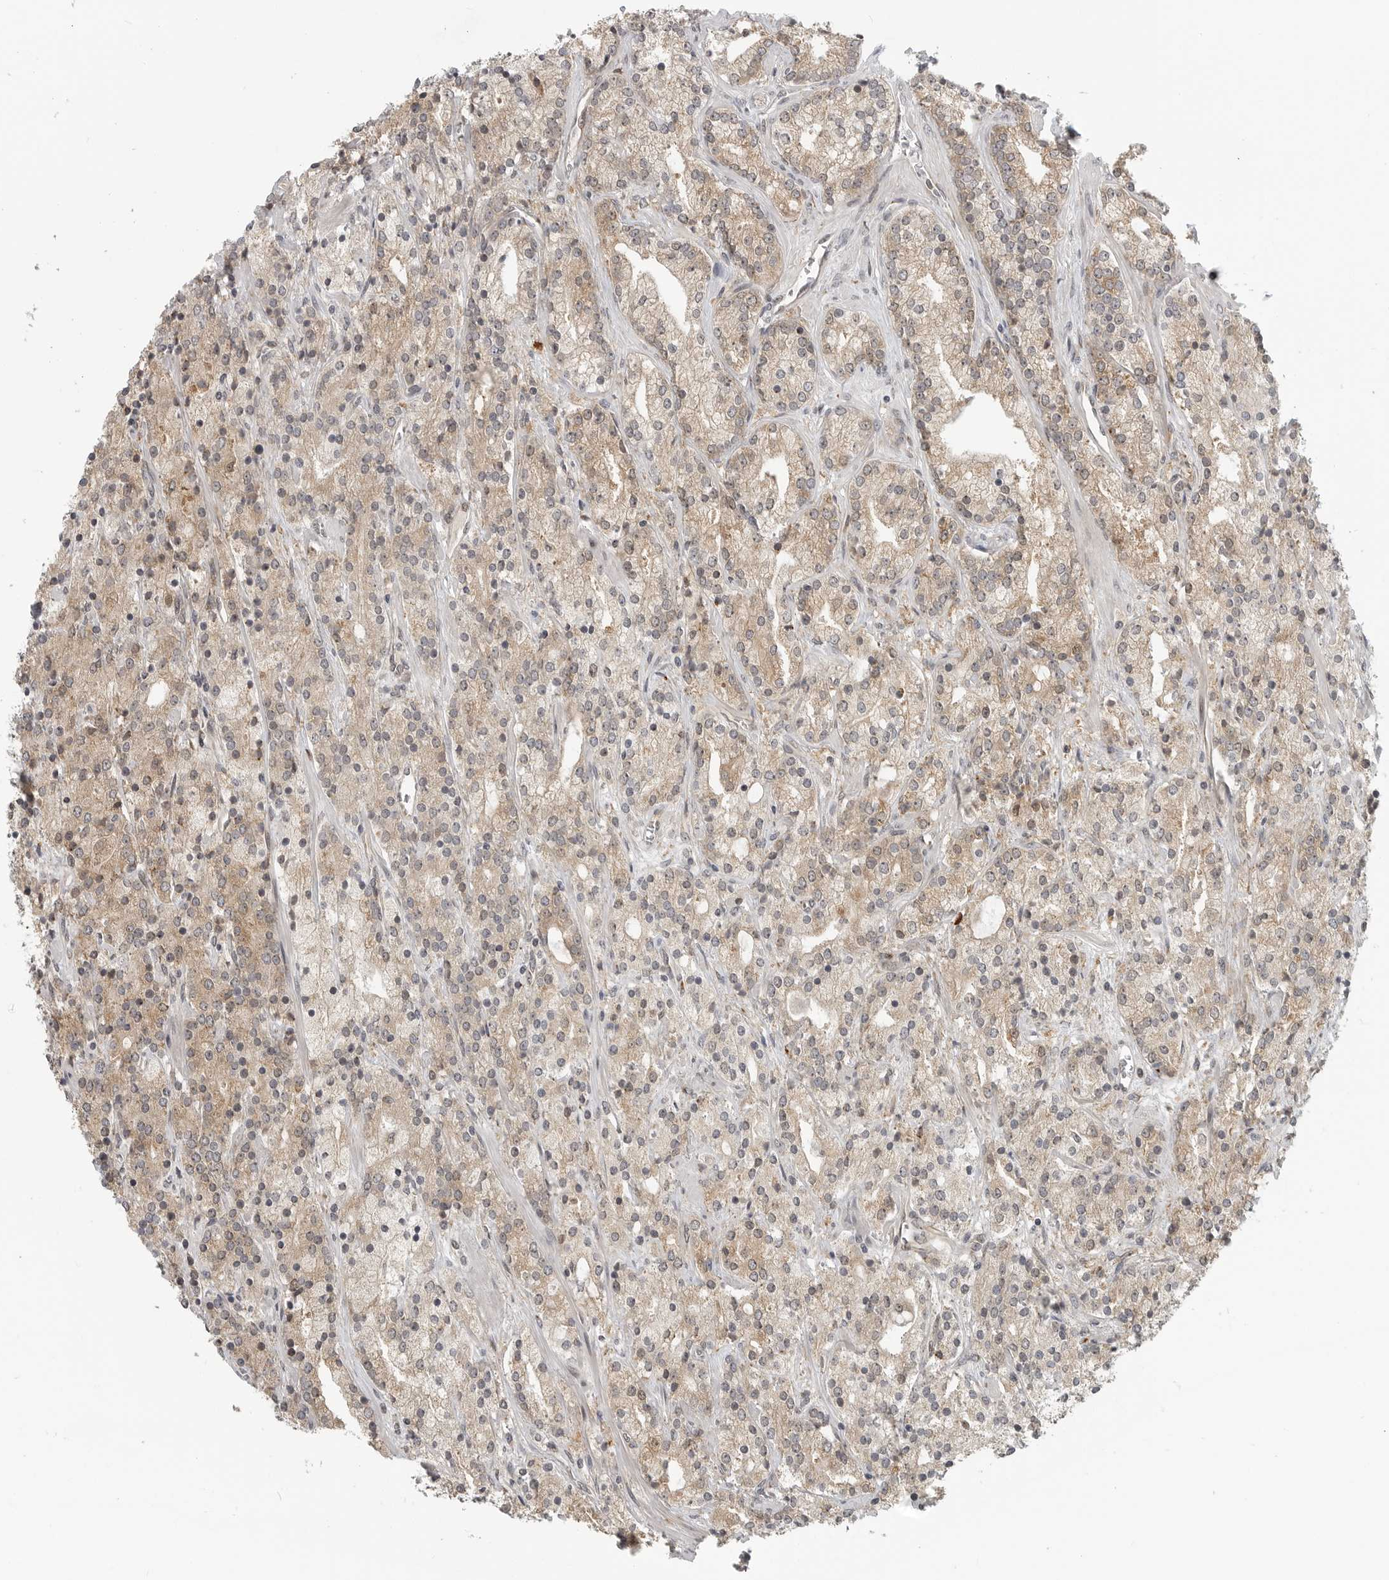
{"staining": {"intensity": "weak", "quantity": ">75%", "location": "cytoplasmic/membranous"}, "tissue": "prostate cancer", "cell_type": "Tumor cells", "image_type": "cancer", "snomed": [{"axis": "morphology", "description": "Adenocarcinoma, High grade"}, {"axis": "topography", "description": "Prostate"}], "caption": "Approximately >75% of tumor cells in prostate cancer reveal weak cytoplasmic/membranous protein staining as visualized by brown immunohistochemical staining.", "gene": "CEP295NL", "patient": {"sex": "male", "age": 71}}